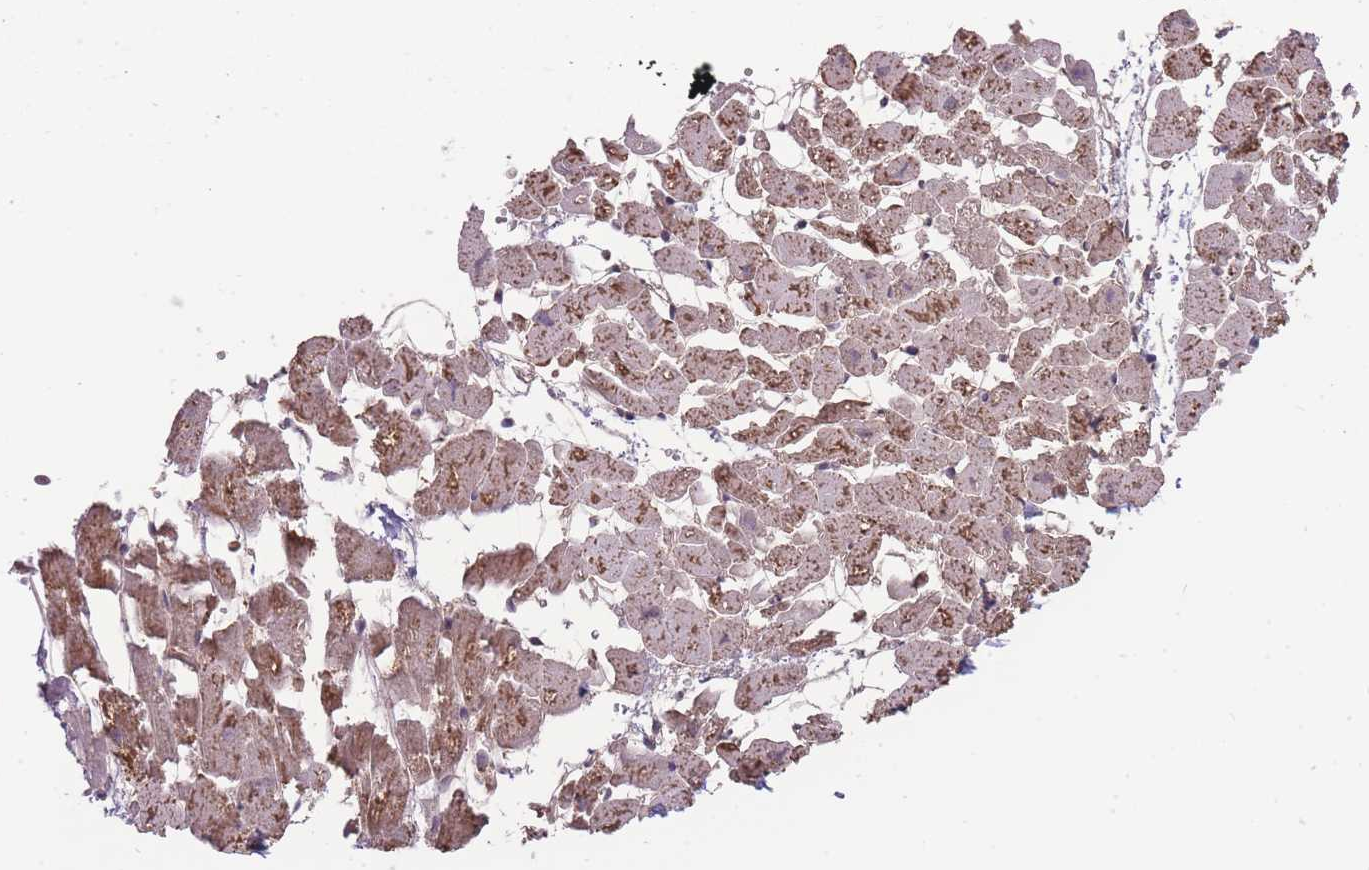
{"staining": {"intensity": "moderate", "quantity": "25%-75%", "location": "cytoplasmic/membranous"}, "tissue": "heart muscle", "cell_type": "Cardiomyocytes", "image_type": "normal", "snomed": [{"axis": "morphology", "description": "Normal tissue, NOS"}, {"axis": "topography", "description": "Heart"}], "caption": "The micrograph displays a brown stain indicating the presence of a protein in the cytoplasmic/membranous of cardiomyocytes in heart muscle.", "gene": "NELL1", "patient": {"sex": "female", "age": 64}}